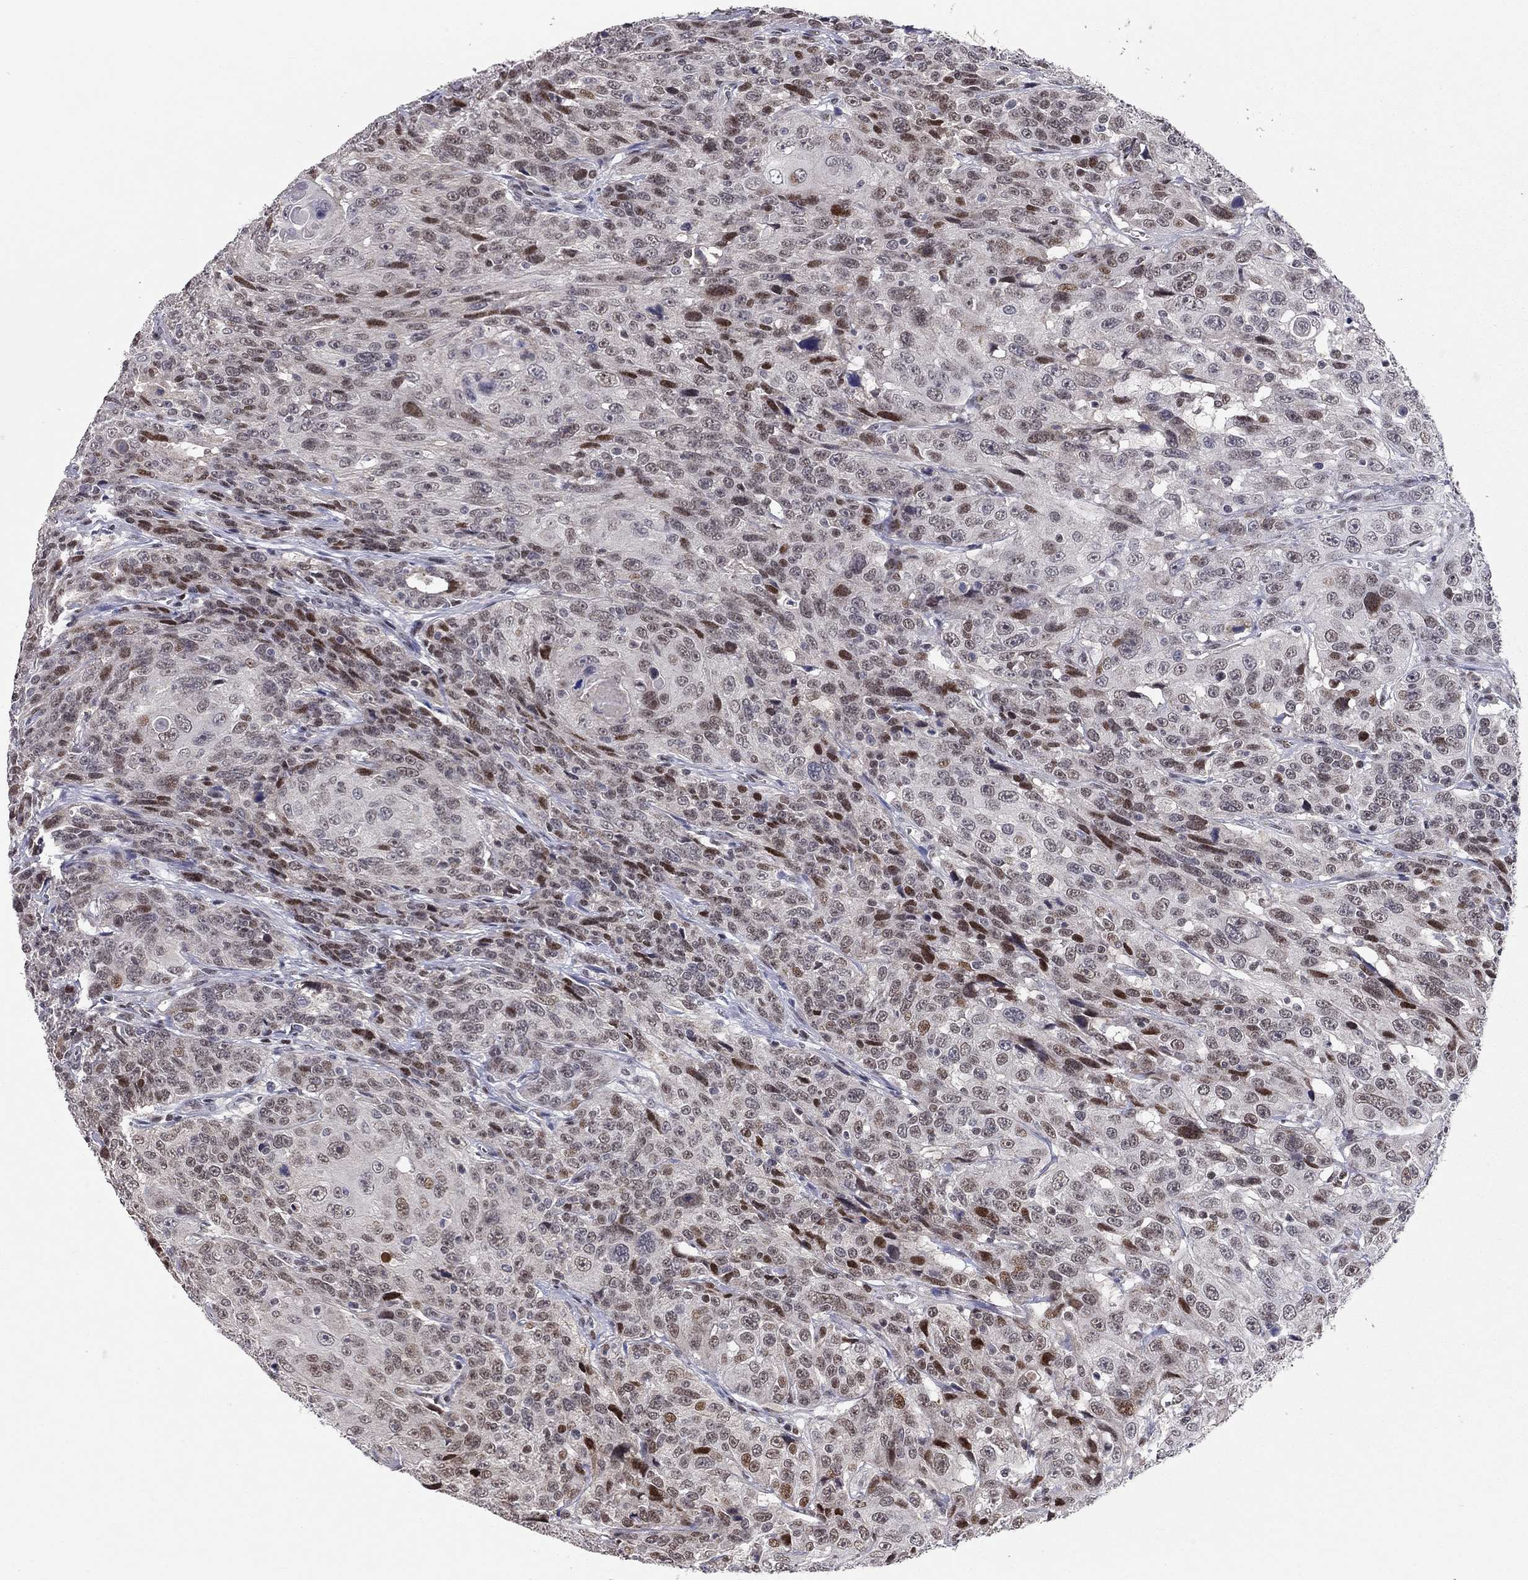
{"staining": {"intensity": "strong", "quantity": "<25%", "location": "nuclear"}, "tissue": "urothelial cancer", "cell_type": "Tumor cells", "image_type": "cancer", "snomed": [{"axis": "morphology", "description": "Urothelial carcinoma, NOS"}, {"axis": "morphology", "description": "Urothelial carcinoma, High grade"}, {"axis": "topography", "description": "Urinary bladder"}], "caption": "An image of urothelial cancer stained for a protein exhibits strong nuclear brown staining in tumor cells. (brown staining indicates protein expression, while blue staining denotes nuclei).", "gene": "HDAC3", "patient": {"sex": "female", "age": 73}}